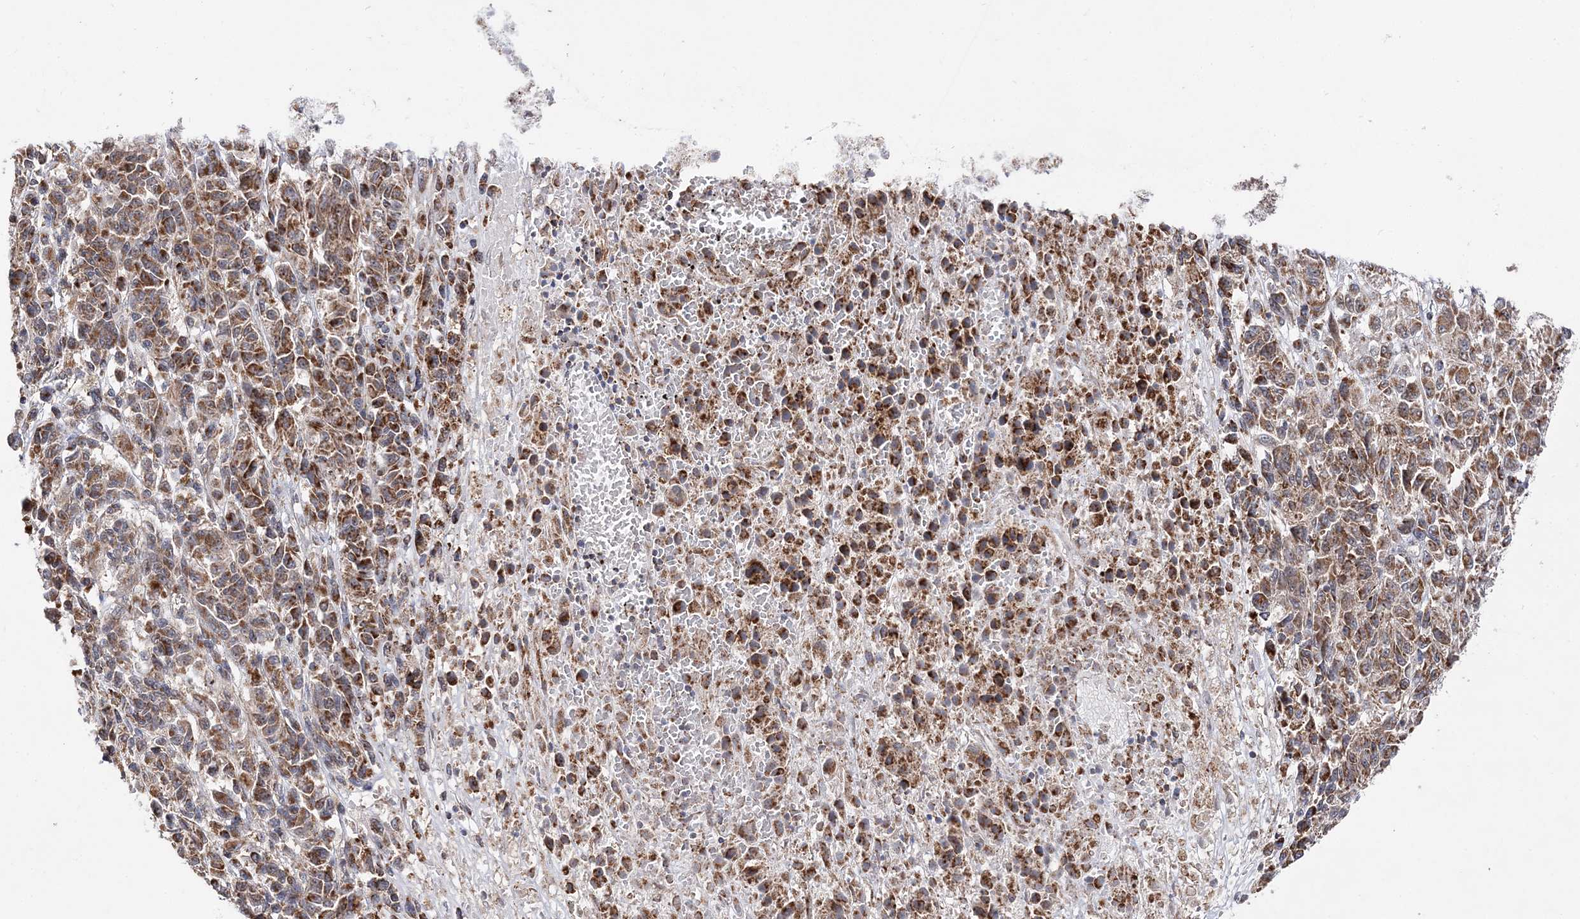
{"staining": {"intensity": "moderate", "quantity": ">75%", "location": "cytoplasmic/membranous"}, "tissue": "melanoma", "cell_type": "Tumor cells", "image_type": "cancer", "snomed": [{"axis": "morphology", "description": "Malignant melanoma, Metastatic site"}, {"axis": "topography", "description": "Lung"}], "caption": "Immunohistochemistry (IHC) photomicrograph of human melanoma stained for a protein (brown), which exhibits medium levels of moderate cytoplasmic/membranous expression in about >75% of tumor cells.", "gene": "DALRD3", "patient": {"sex": "male", "age": 64}}